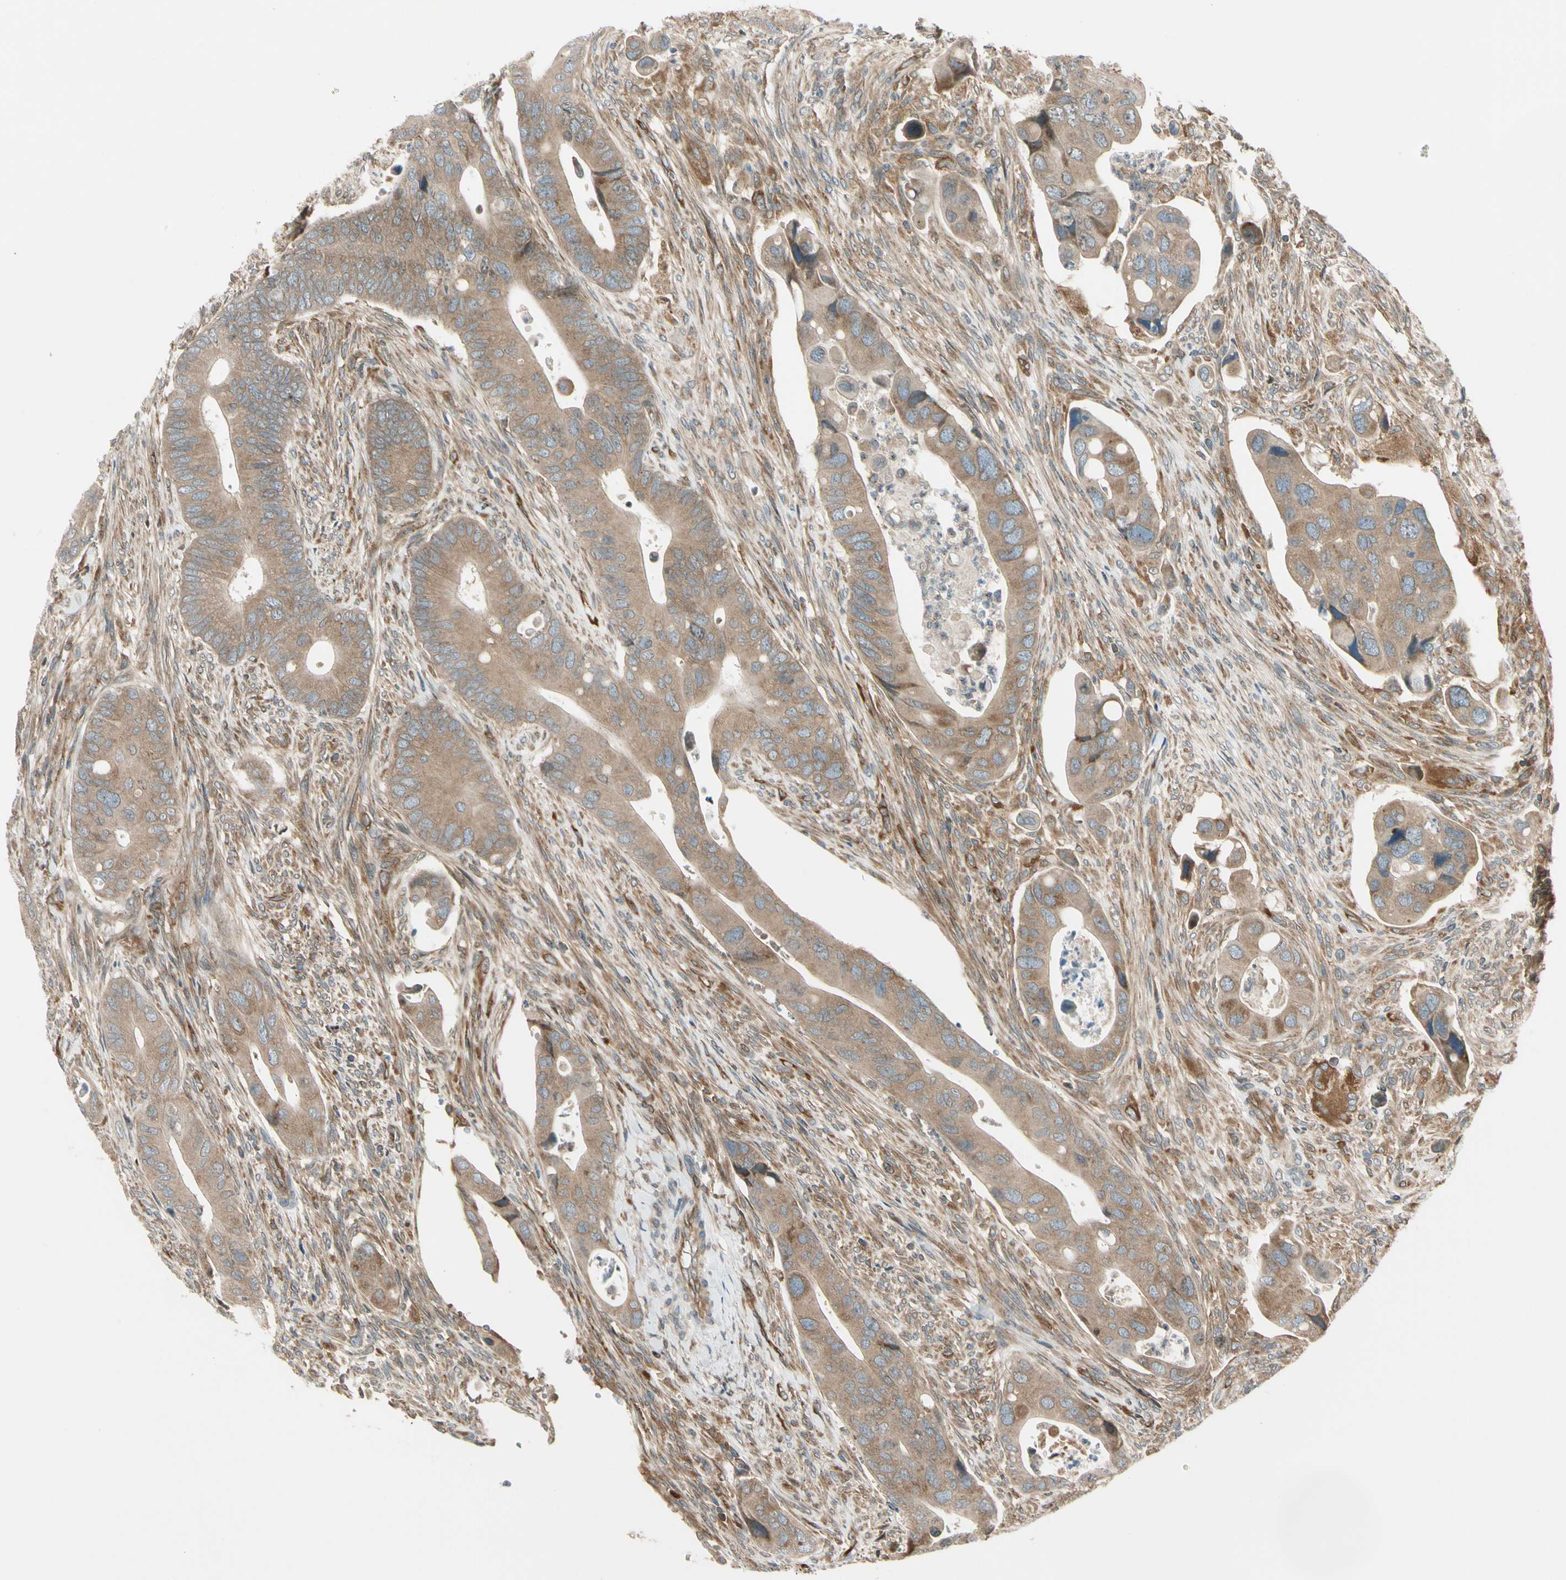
{"staining": {"intensity": "moderate", "quantity": ">75%", "location": "cytoplasmic/membranous"}, "tissue": "colorectal cancer", "cell_type": "Tumor cells", "image_type": "cancer", "snomed": [{"axis": "morphology", "description": "Adenocarcinoma, NOS"}, {"axis": "topography", "description": "Rectum"}], "caption": "Approximately >75% of tumor cells in adenocarcinoma (colorectal) exhibit moderate cytoplasmic/membranous protein positivity as visualized by brown immunohistochemical staining.", "gene": "TRIO", "patient": {"sex": "female", "age": 57}}